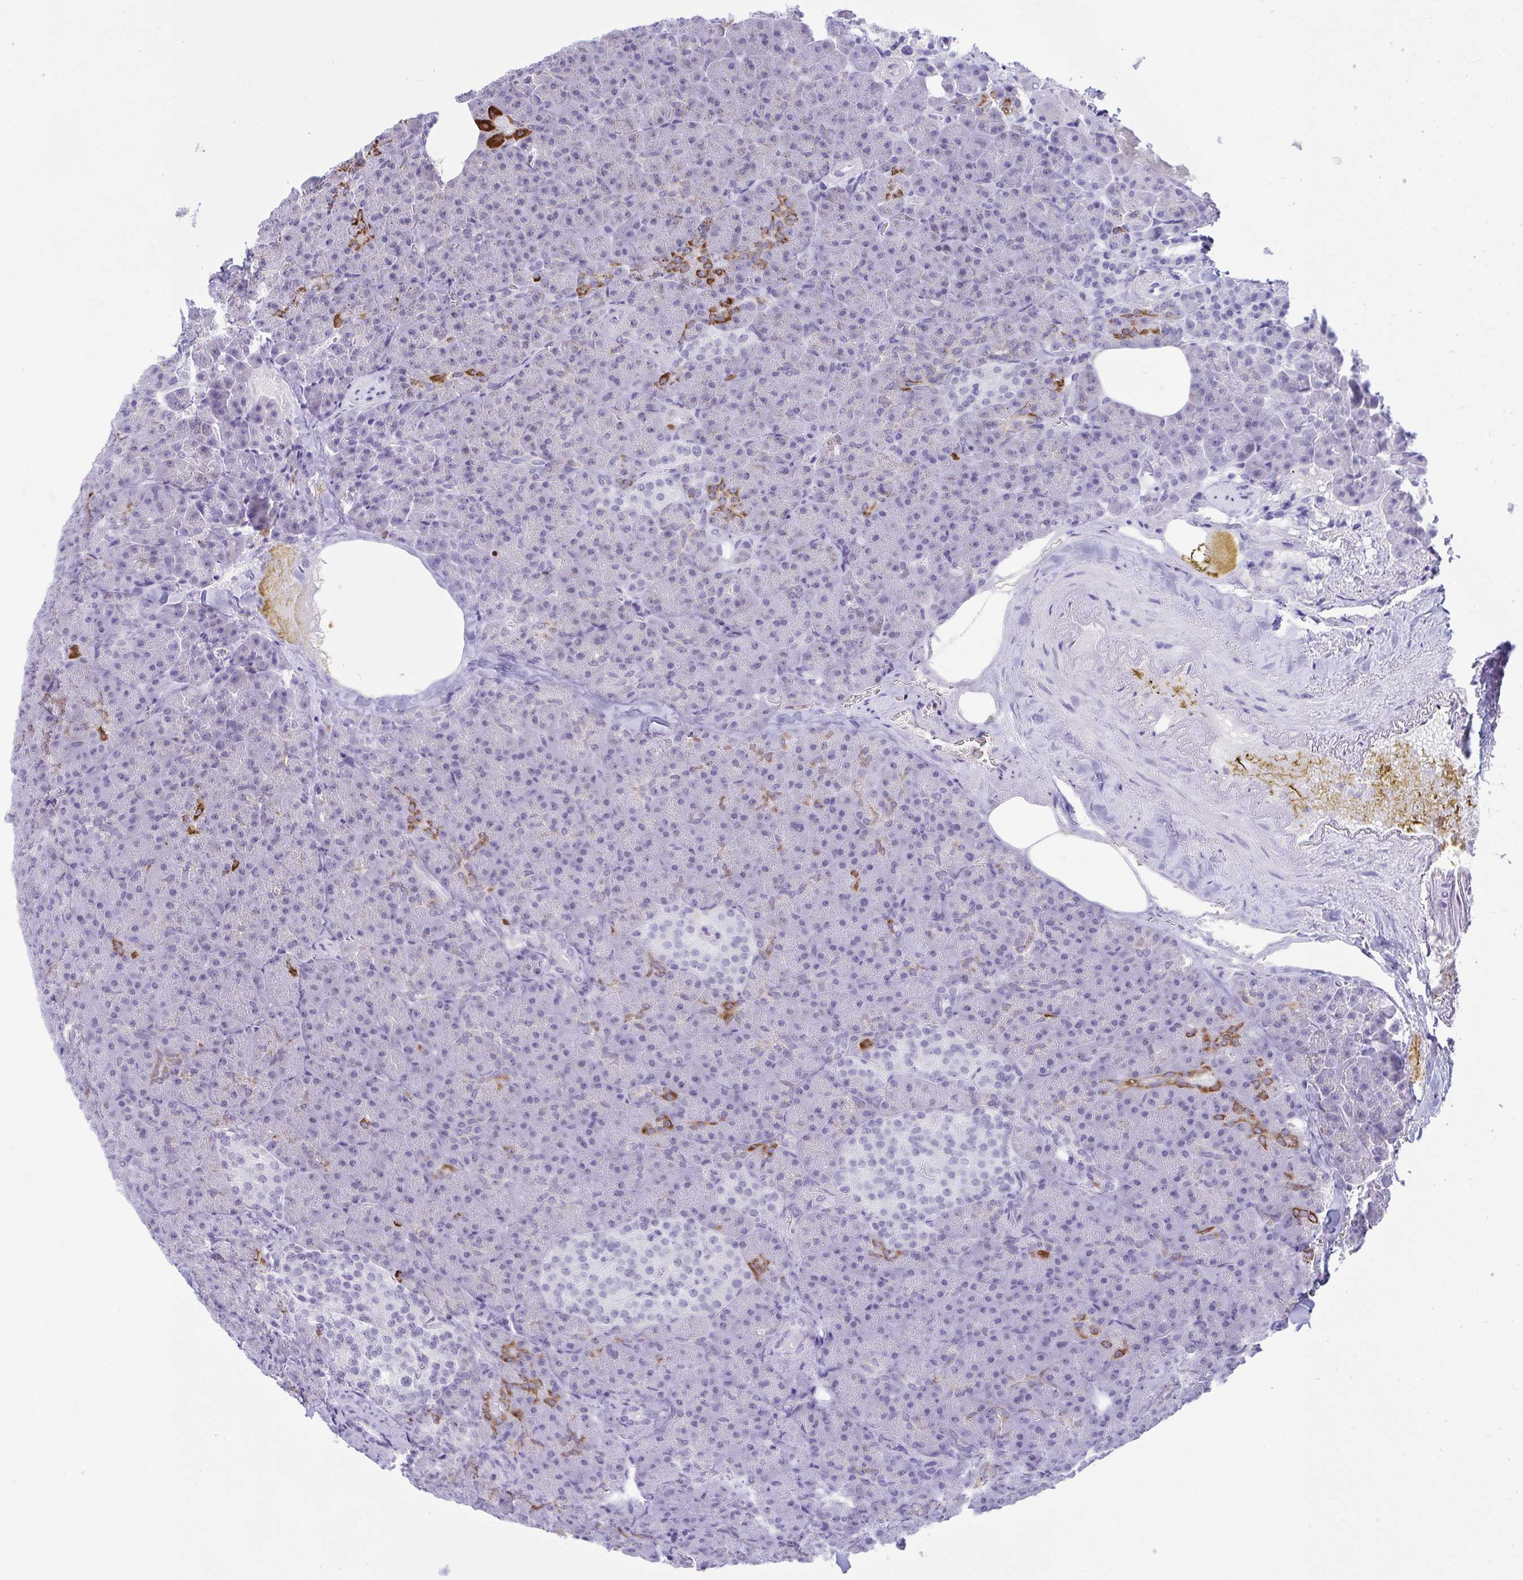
{"staining": {"intensity": "strong", "quantity": "<25%", "location": "cytoplasmic/membranous"}, "tissue": "pancreas", "cell_type": "Exocrine glandular cells", "image_type": "normal", "snomed": [{"axis": "morphology", "description": "Normal tissue, NOS"}, {"axis": "topography", "description": "Pancreas"}], "caption": "An image of human pancreas stained for a protein displays strong cytoplasmic/membranous brown staining in exocrine glandular cells. (DAB IHC, brown staining for protein, blue staining for nuclei).", "gene": "PLA2G12B", "patient": {"sex": "female", "age": 74}}